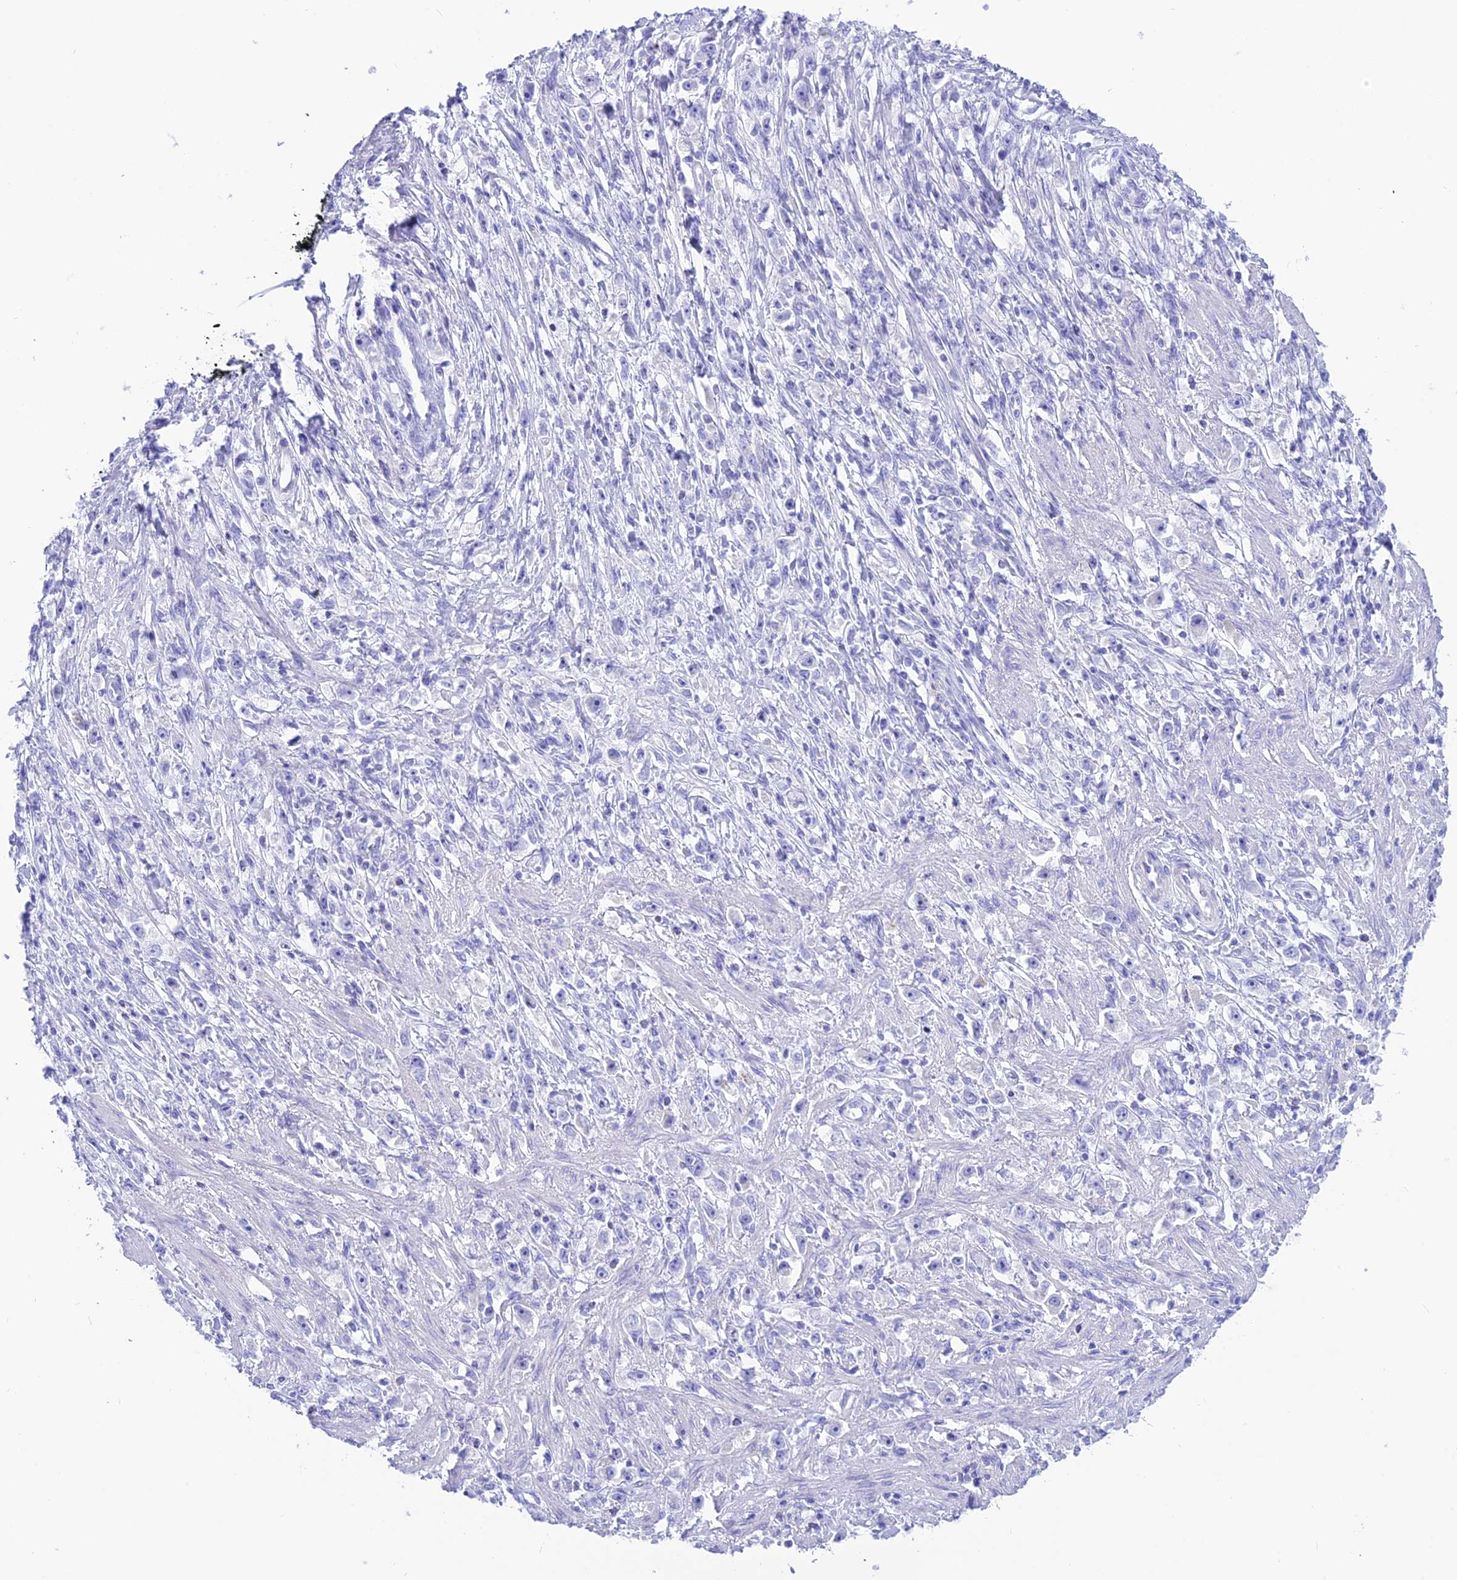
{"staining": {"intensity": "negative", "quantity": "none", "location": "none"}, "tissue": "stomach cancer", "cell_type": "Tumor cells", "image_type": "cancer", "snomed": [{"axis": "morphology", "description": "Adenocarcinoma, NOS"}, {"axis": "topography", "description": "Stomach"}], "caption": "This micrograph is of adenocarcinoma (stomach) stained with immunohistochemistry (IHC) to label a protein in brown with the nuclei are counter-stained blue. There is no staining in tumor cells. (DAB IHC visualized using brightfield microscopy, high magnification).", "gene": "GLYATL1", "patient": {"sex": "female", "age": 59}}